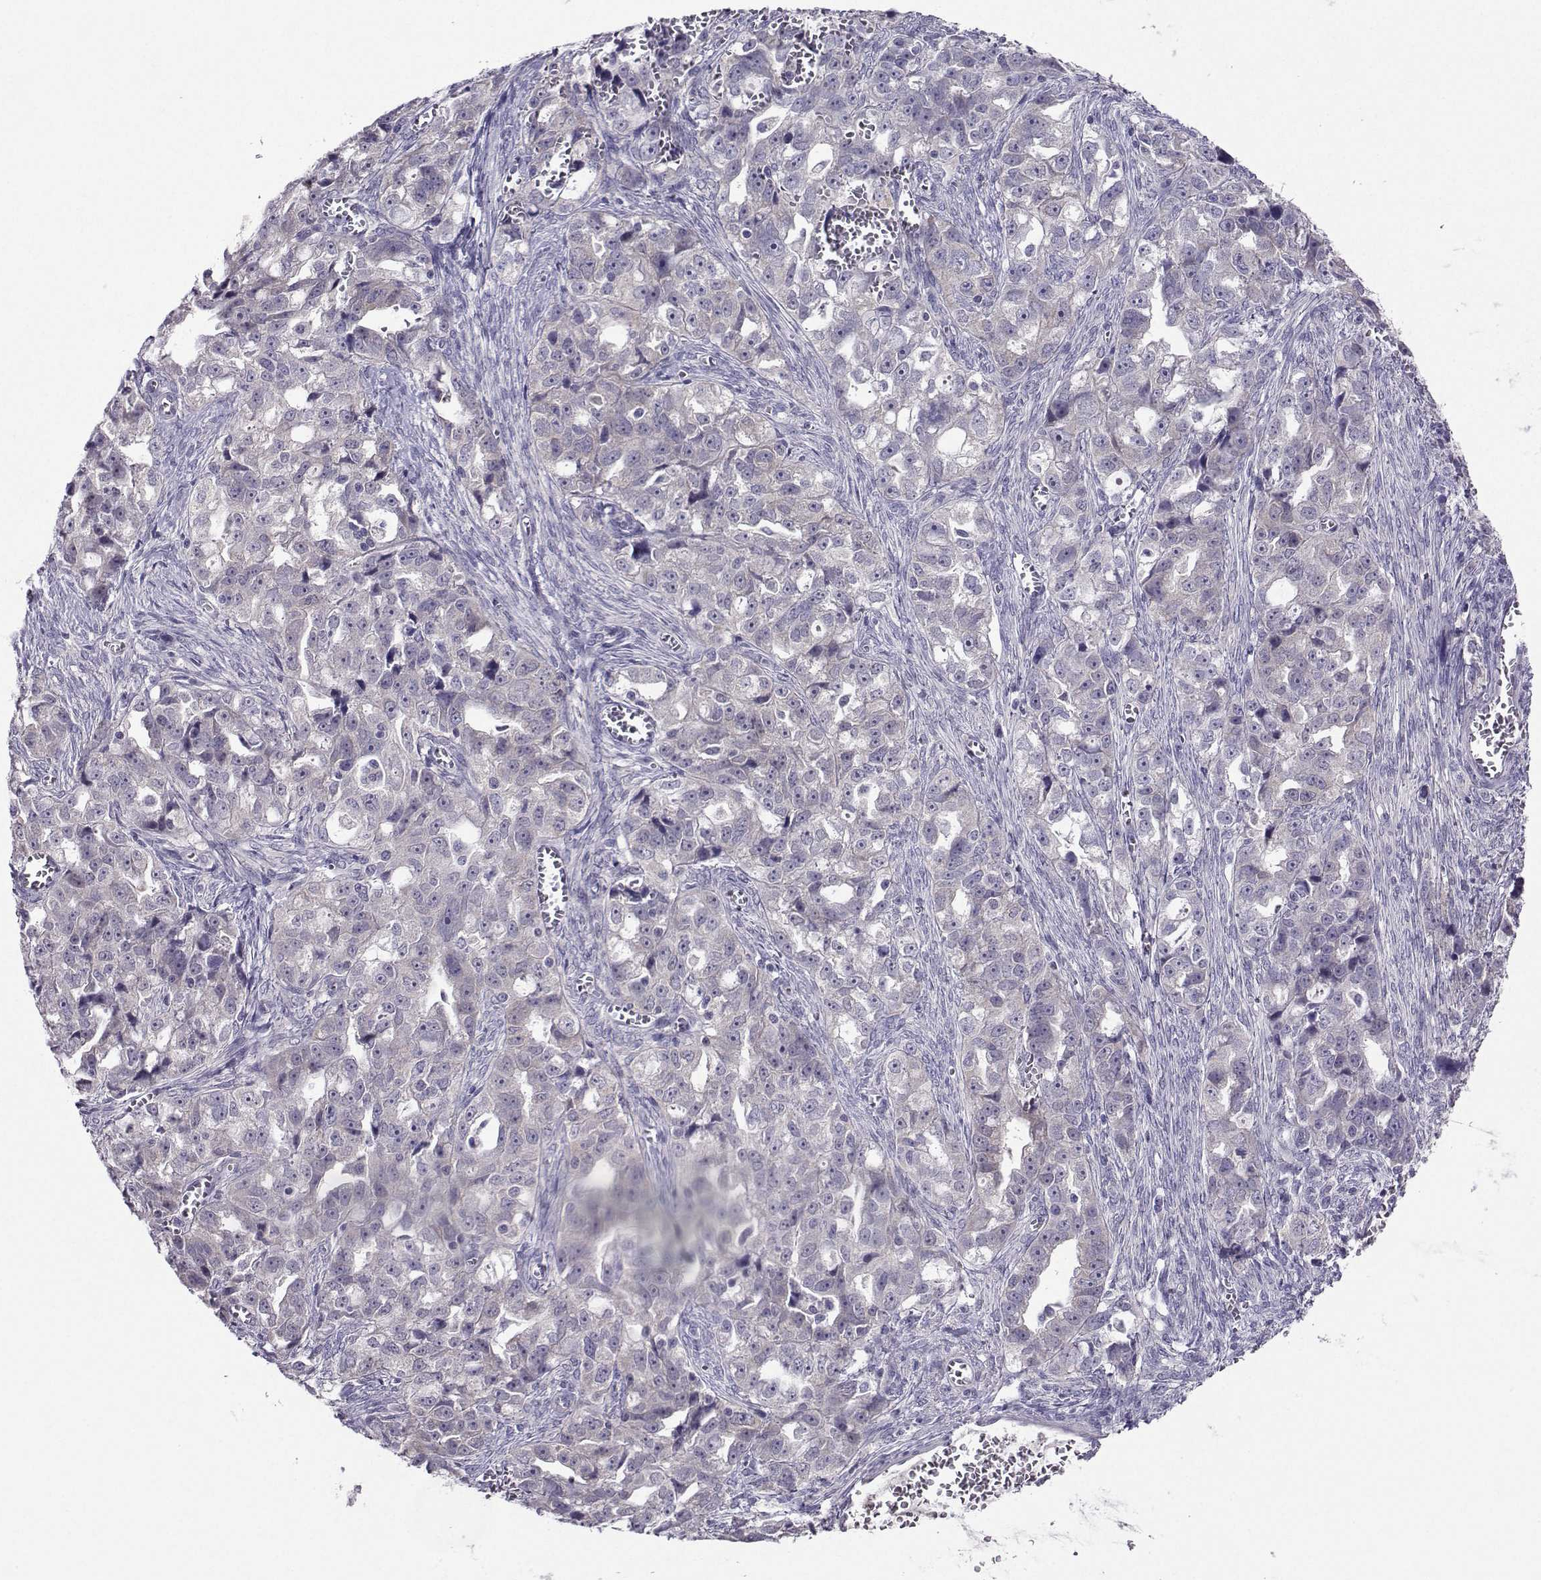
{"staining": {"intensity": "negative", "quantity": "none", "location": "none"}, "tissue": "ovarian cancer", "cell_type": "Tumor cells", "image_type": "cancer", "snomed": [{"axis": "morphology", "description": "Cystadenocarcinoma, serous, NOS"}, {"axis": "topography", "description": "Ovary"}], "caption": "Tumor cells are negative for brown protein staining in ovarian serous cystadenocarcinoma.", "gene": "DDX20", "patient": {"sex": "female", "age": 51}}